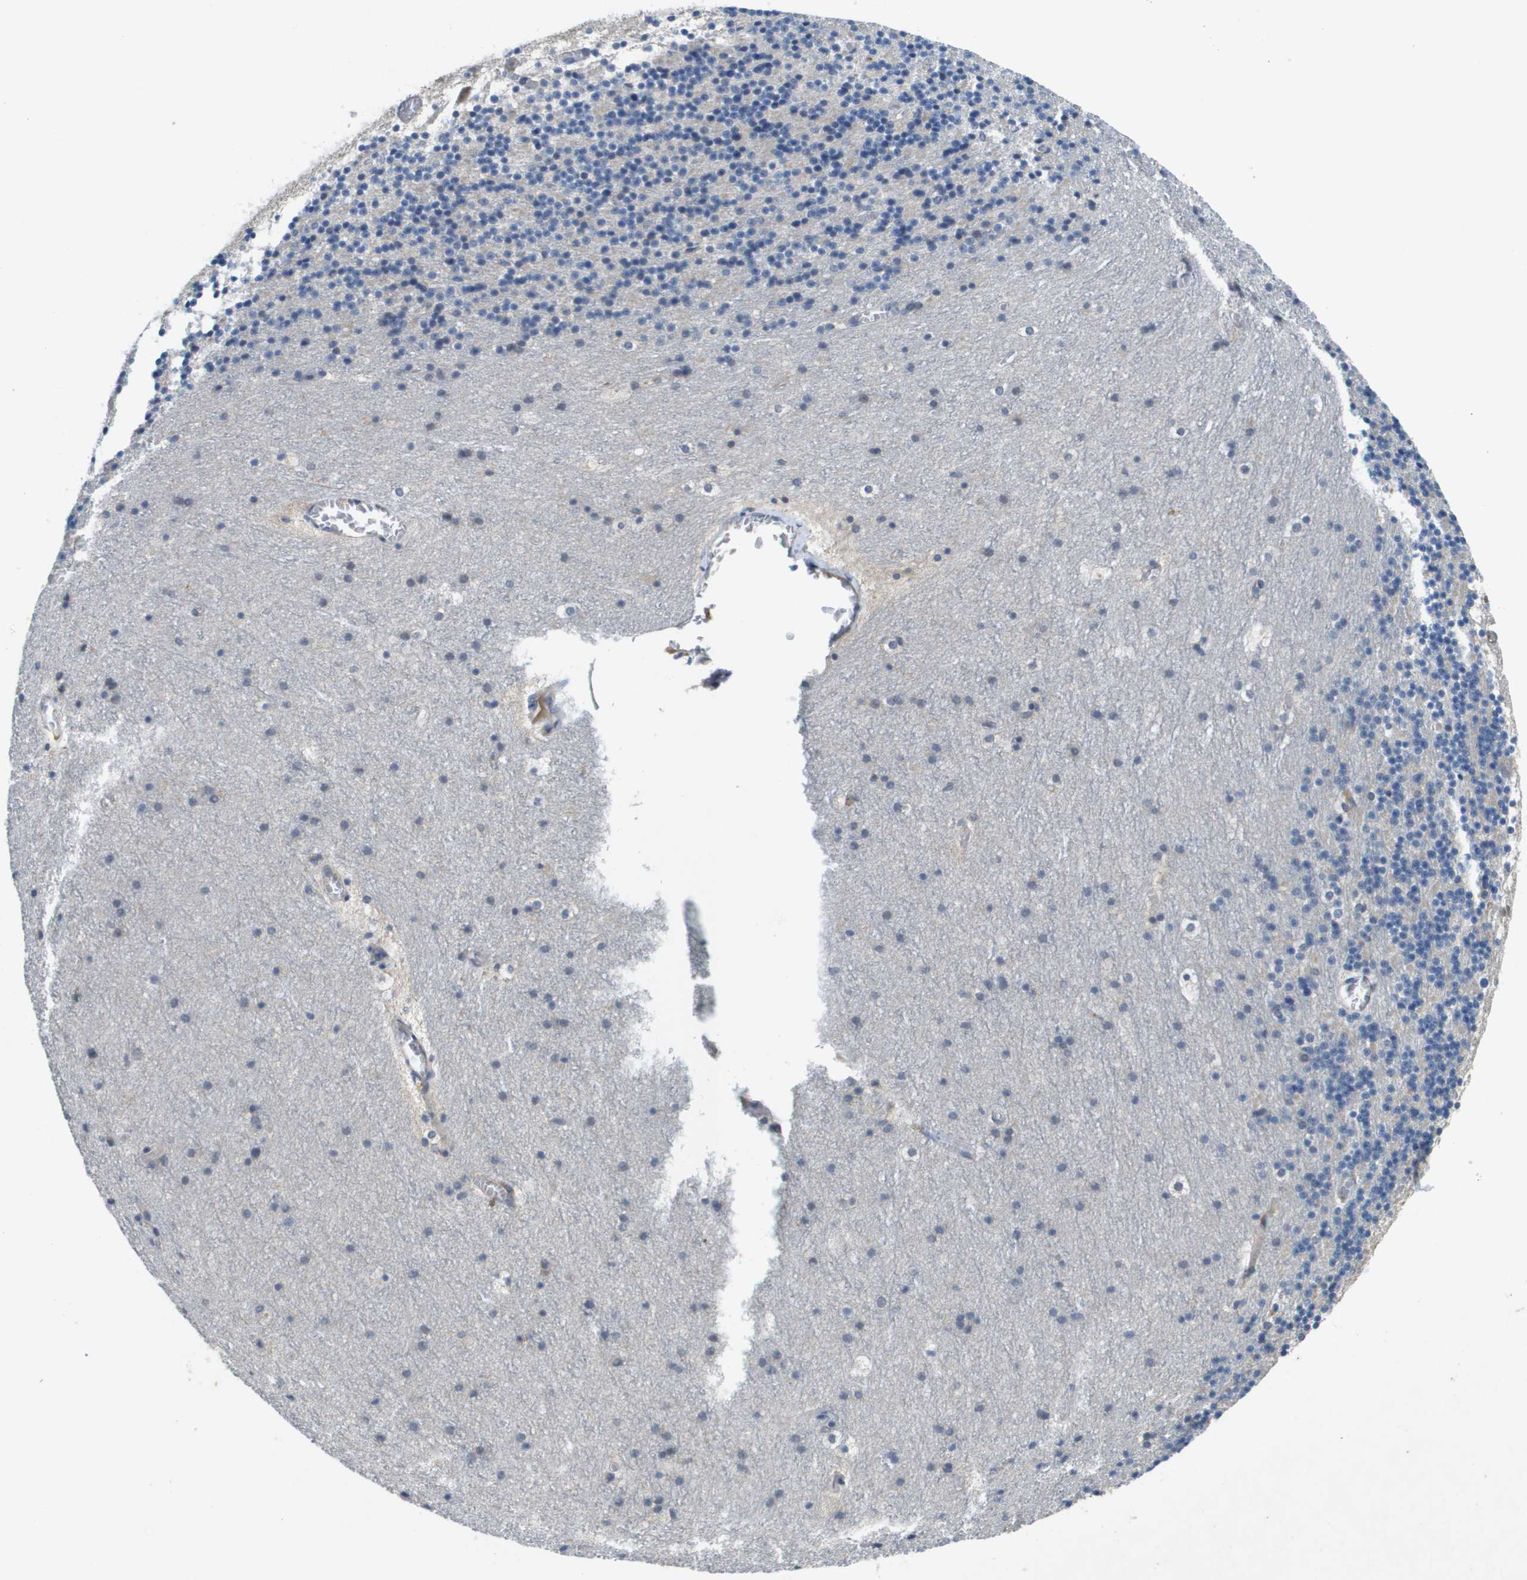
{"staining": {"intensity": "negative", "quantity": "none", "location": "none"}, "tissue": "cerebellum", "cell_type": "Cells in granular layer", "image_type": "normal", "snomed": [{"axis": "morphology", "description": "Normal tissue, NOS"}, {"axis": "topography", "description": "Cerebellum"}], "caption": "Immunohistochemistry (IHC) photomicrograph of unremarkable human cerebellum stained for a protein (brown), which reveals no positivity in cells in granular layer. (Brightfield microscopy of DAB immunohistochemistry (IHC) at high magnification).", "gene": "SLC16A3", "patient": {"sex": "male", "age": 45}}